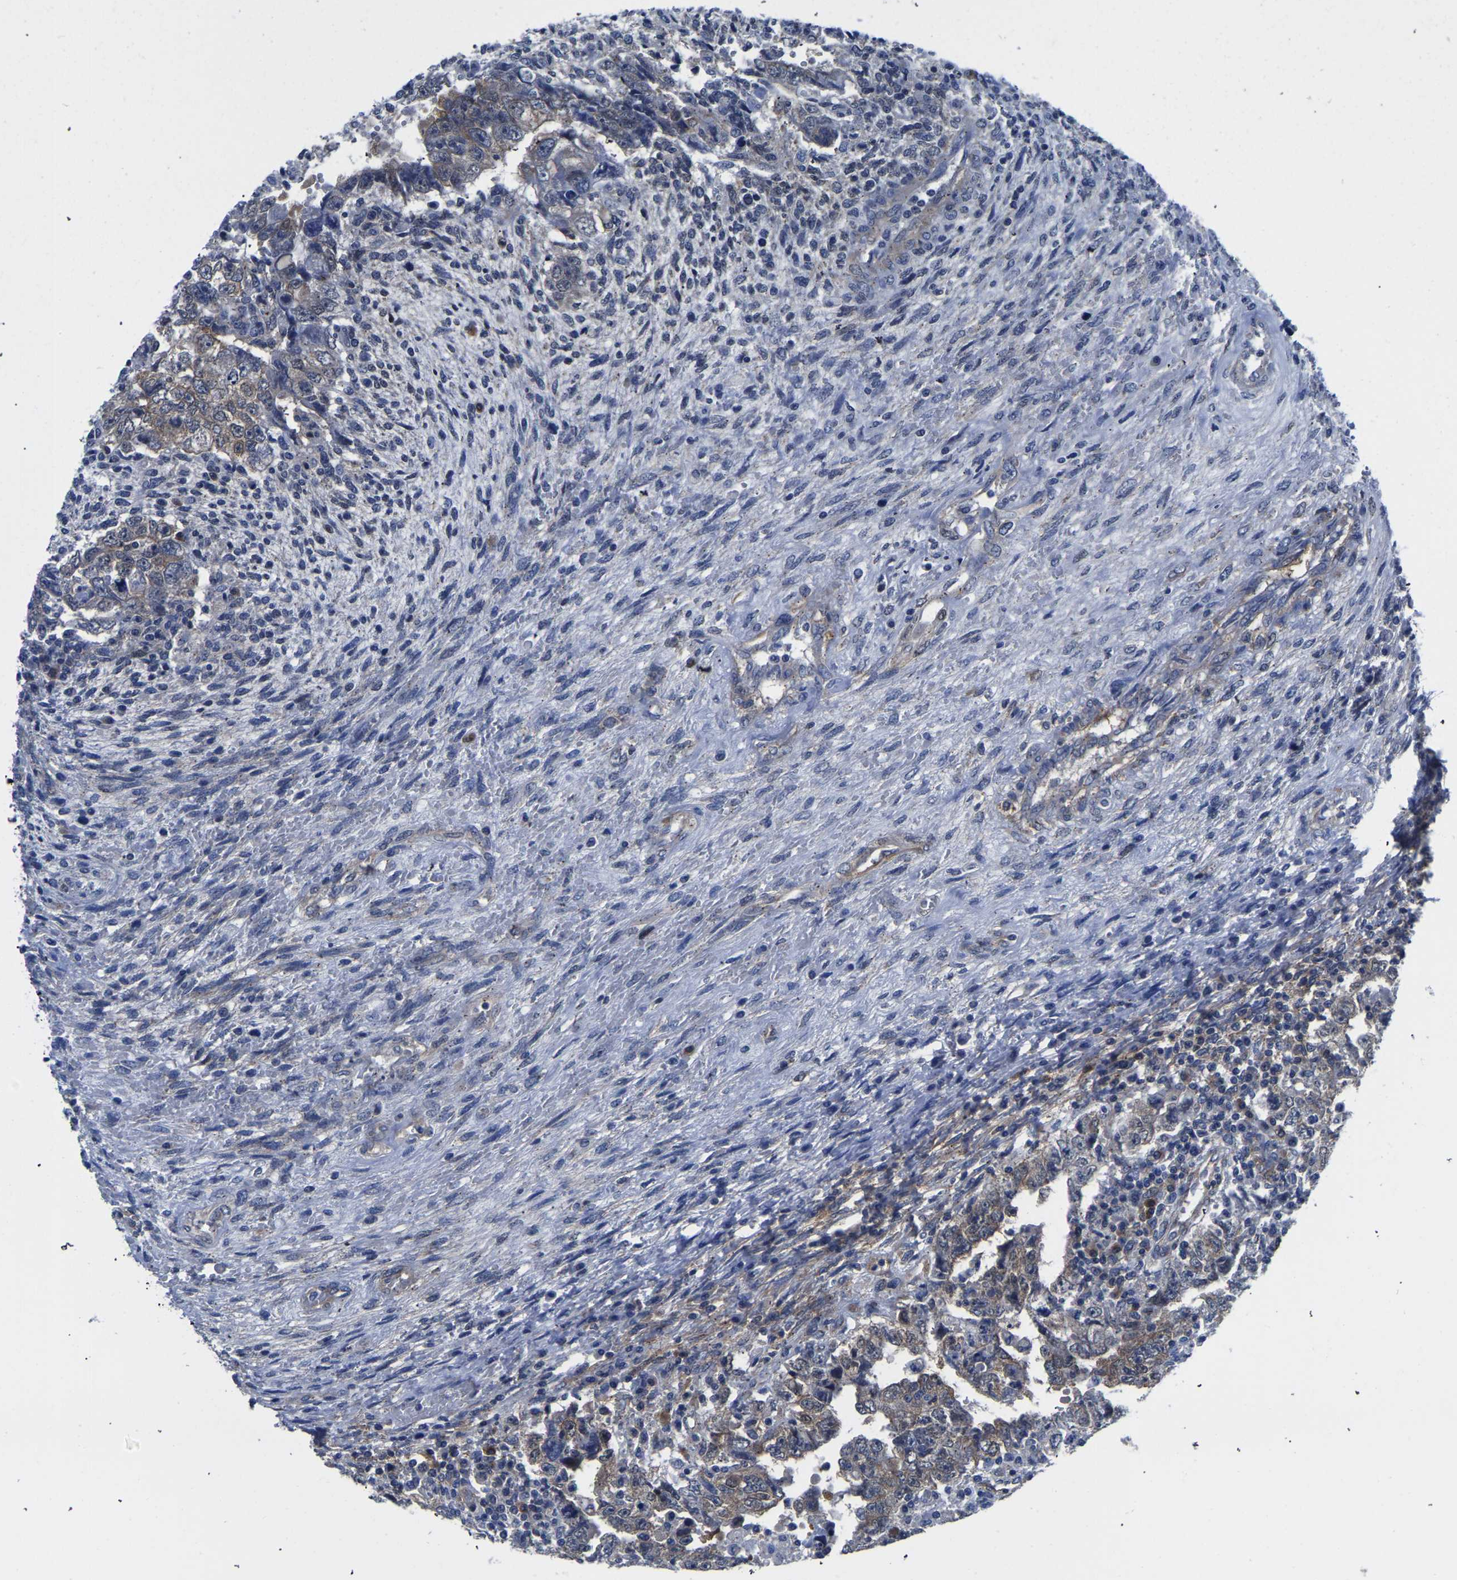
{"staining": {"intensity": "weak", "quantity": "25%-75%", "location": "cytoplasmic/membranous"}, "tissue": "testis cancer", "cell_type": "Tumor cells", "image_type": "cancer", "snomed": [{"axis": "morphology", "description": "Carcinoma, Embryonal, NOS"}, {"axis": "topography", "description": "Testis"}], "caption": "This photomicrograph displays immunohistochemistry staining of embryonal carcinoma (testis), with low weak cytoplasmic/membranous staining in approximately 25%-75% of tumor cells.", "gene": "TFG", "patient": {"sex": "male", "age": 26}}